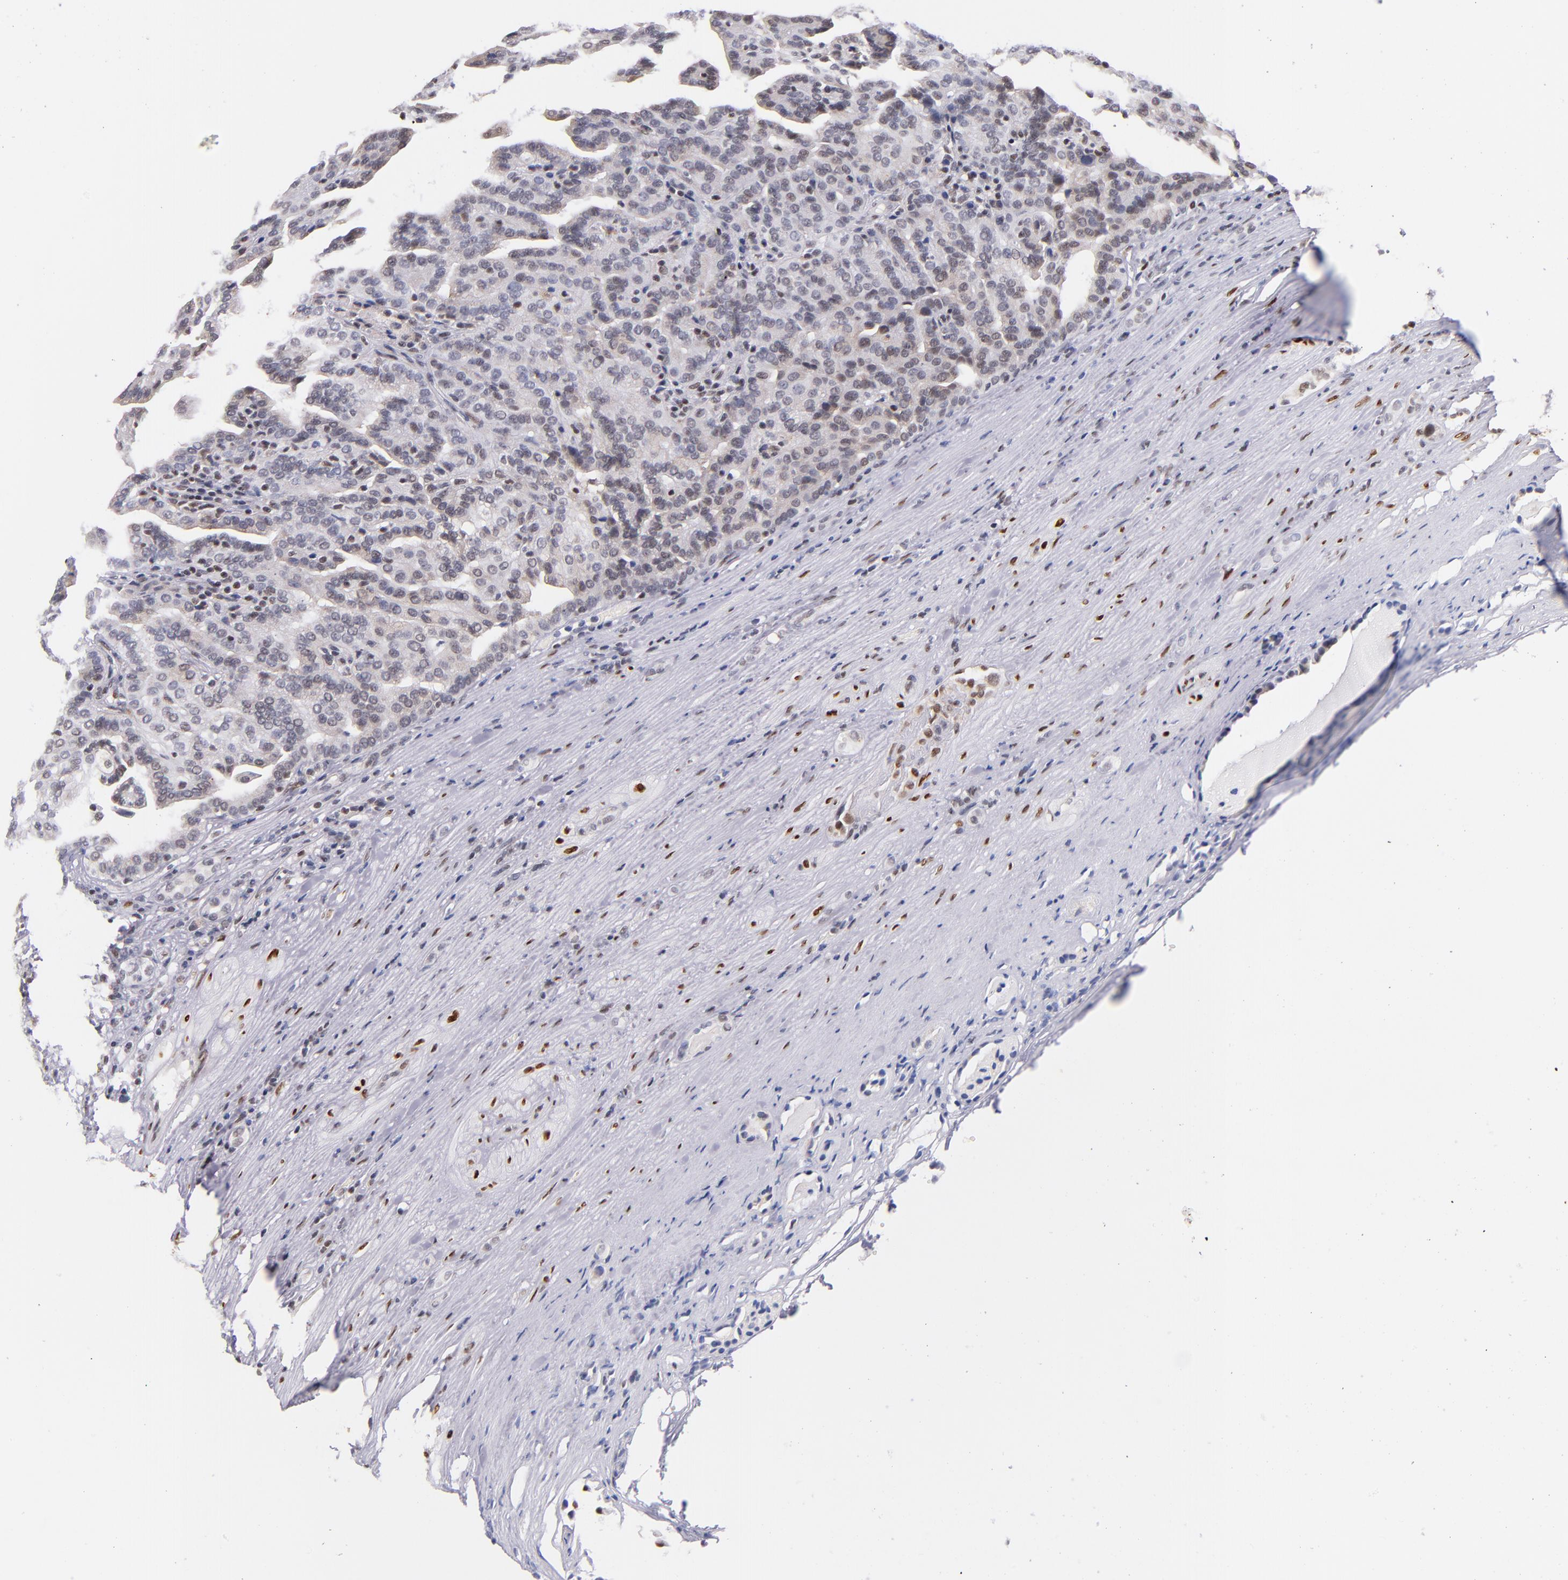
{"staining": {"intensity": "negative", "quantity": "none", "location": "none"}, "tissue": "renal cancer", "cell_type": "Tumor cells", "image_type": "cancer", "snomed": [{"axis": "morphology", "description": "Adenocarcinoma, NOS"}, {"axis": "topography", "description": "Kidney"}], "caption": "Immunohistochemistry histopathology image of human adenocarcinoma (renal) stained for a protein (brown), which demonstrates no positivity in tumor cells.", "gene": "SRF", "patient": {"sex": "male", "age": 61}}